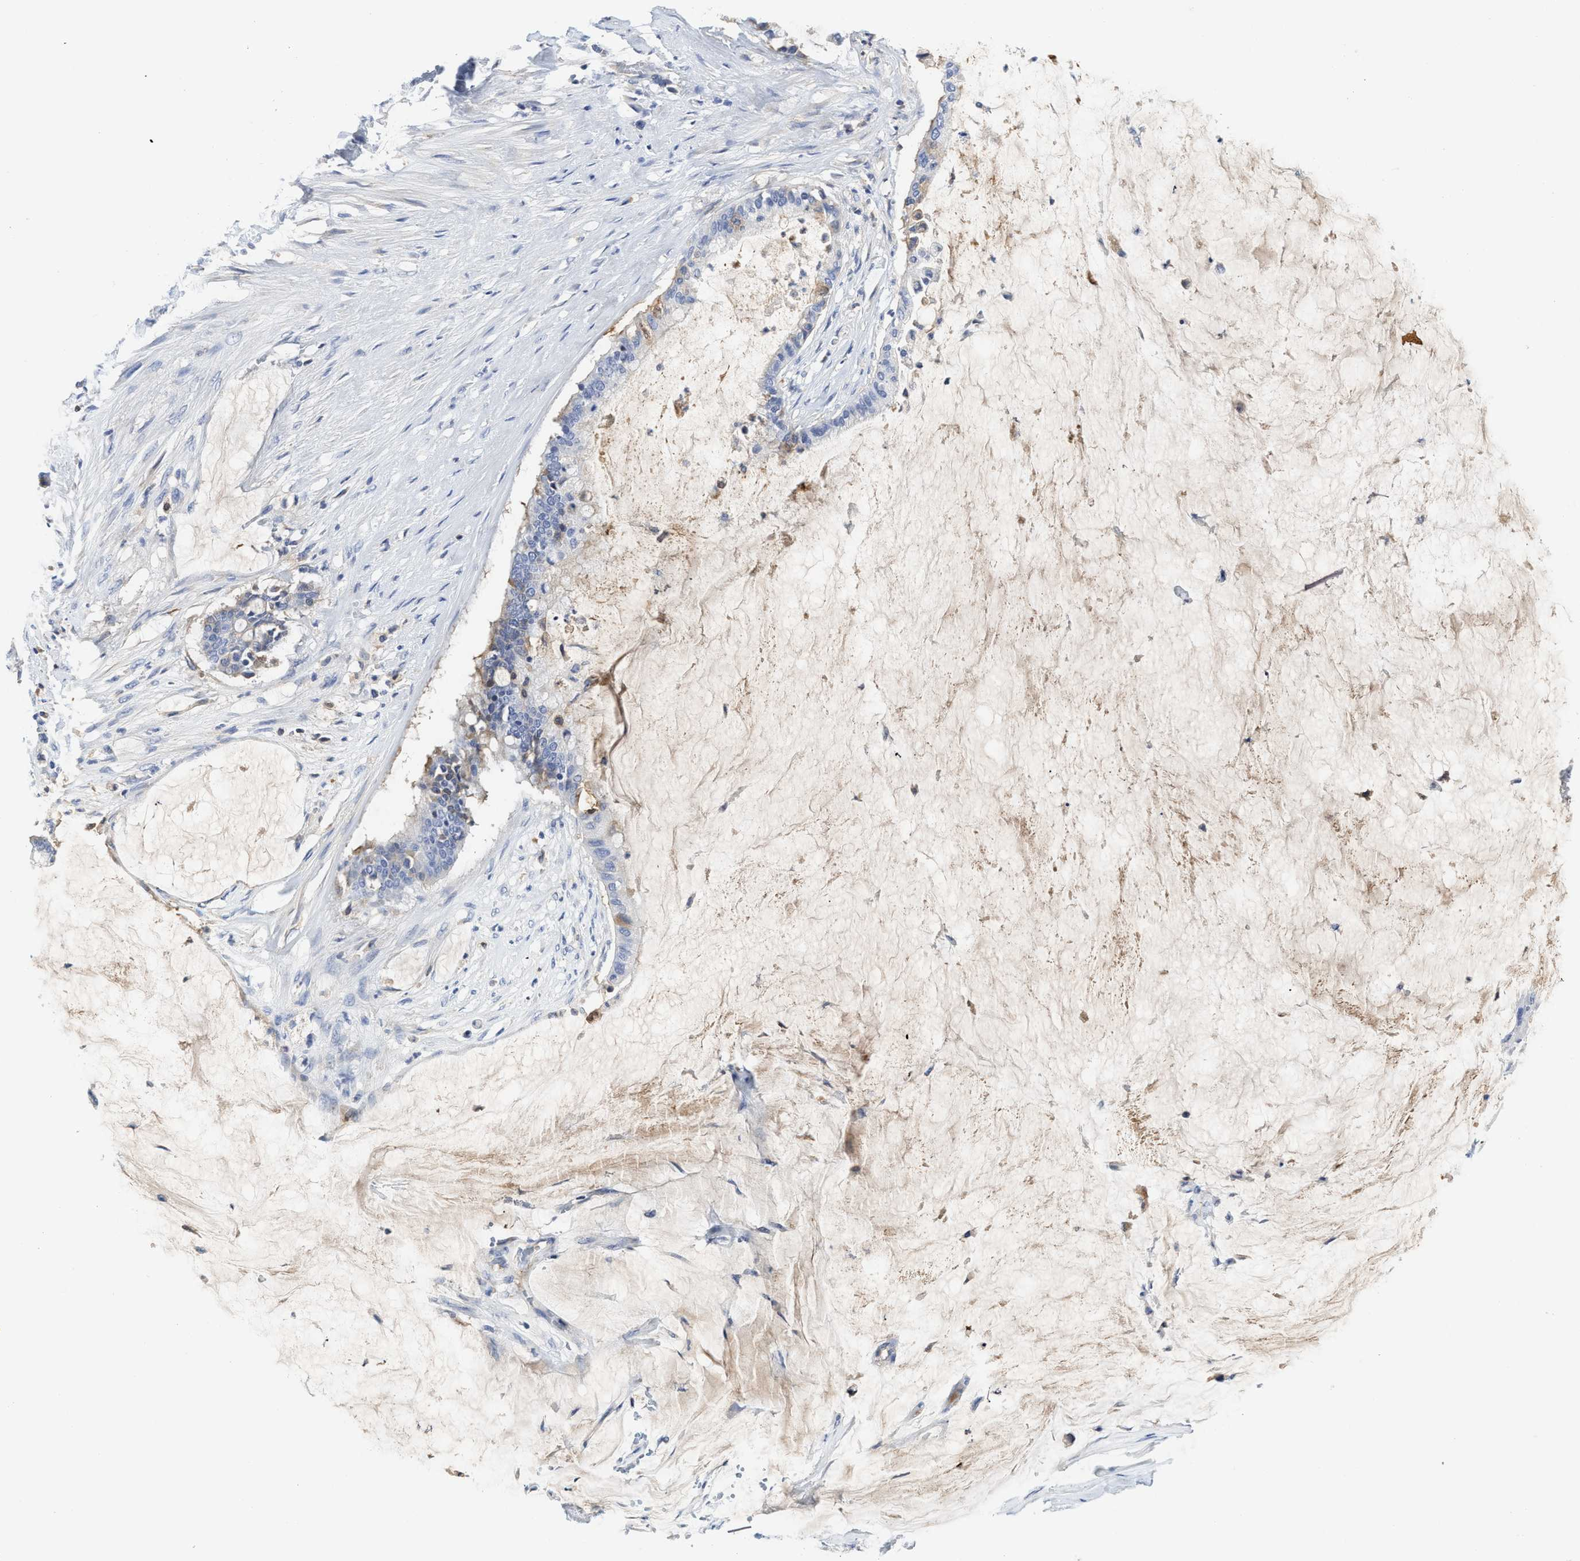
{"staining": {"intensity": "weak", "quantity": "<25%", "location": "cytoplasmic/membranous"}, "tissue": "pancreatic cancer", "cell_type": "Tumor cells", "image_type": "cancer", "snomed": [{"axis": "morphology", "description": "Adenocarcinoma, NOS"}, {"axis": "topography", "description": "Pancreas"}], "caption": "This is an immunohistochemistry micrograph of adenocarcinoma (pancreatic). There is no staining in tumor cells.", "gene": "C2", "patient": {"sex": "male", "age": 41}}